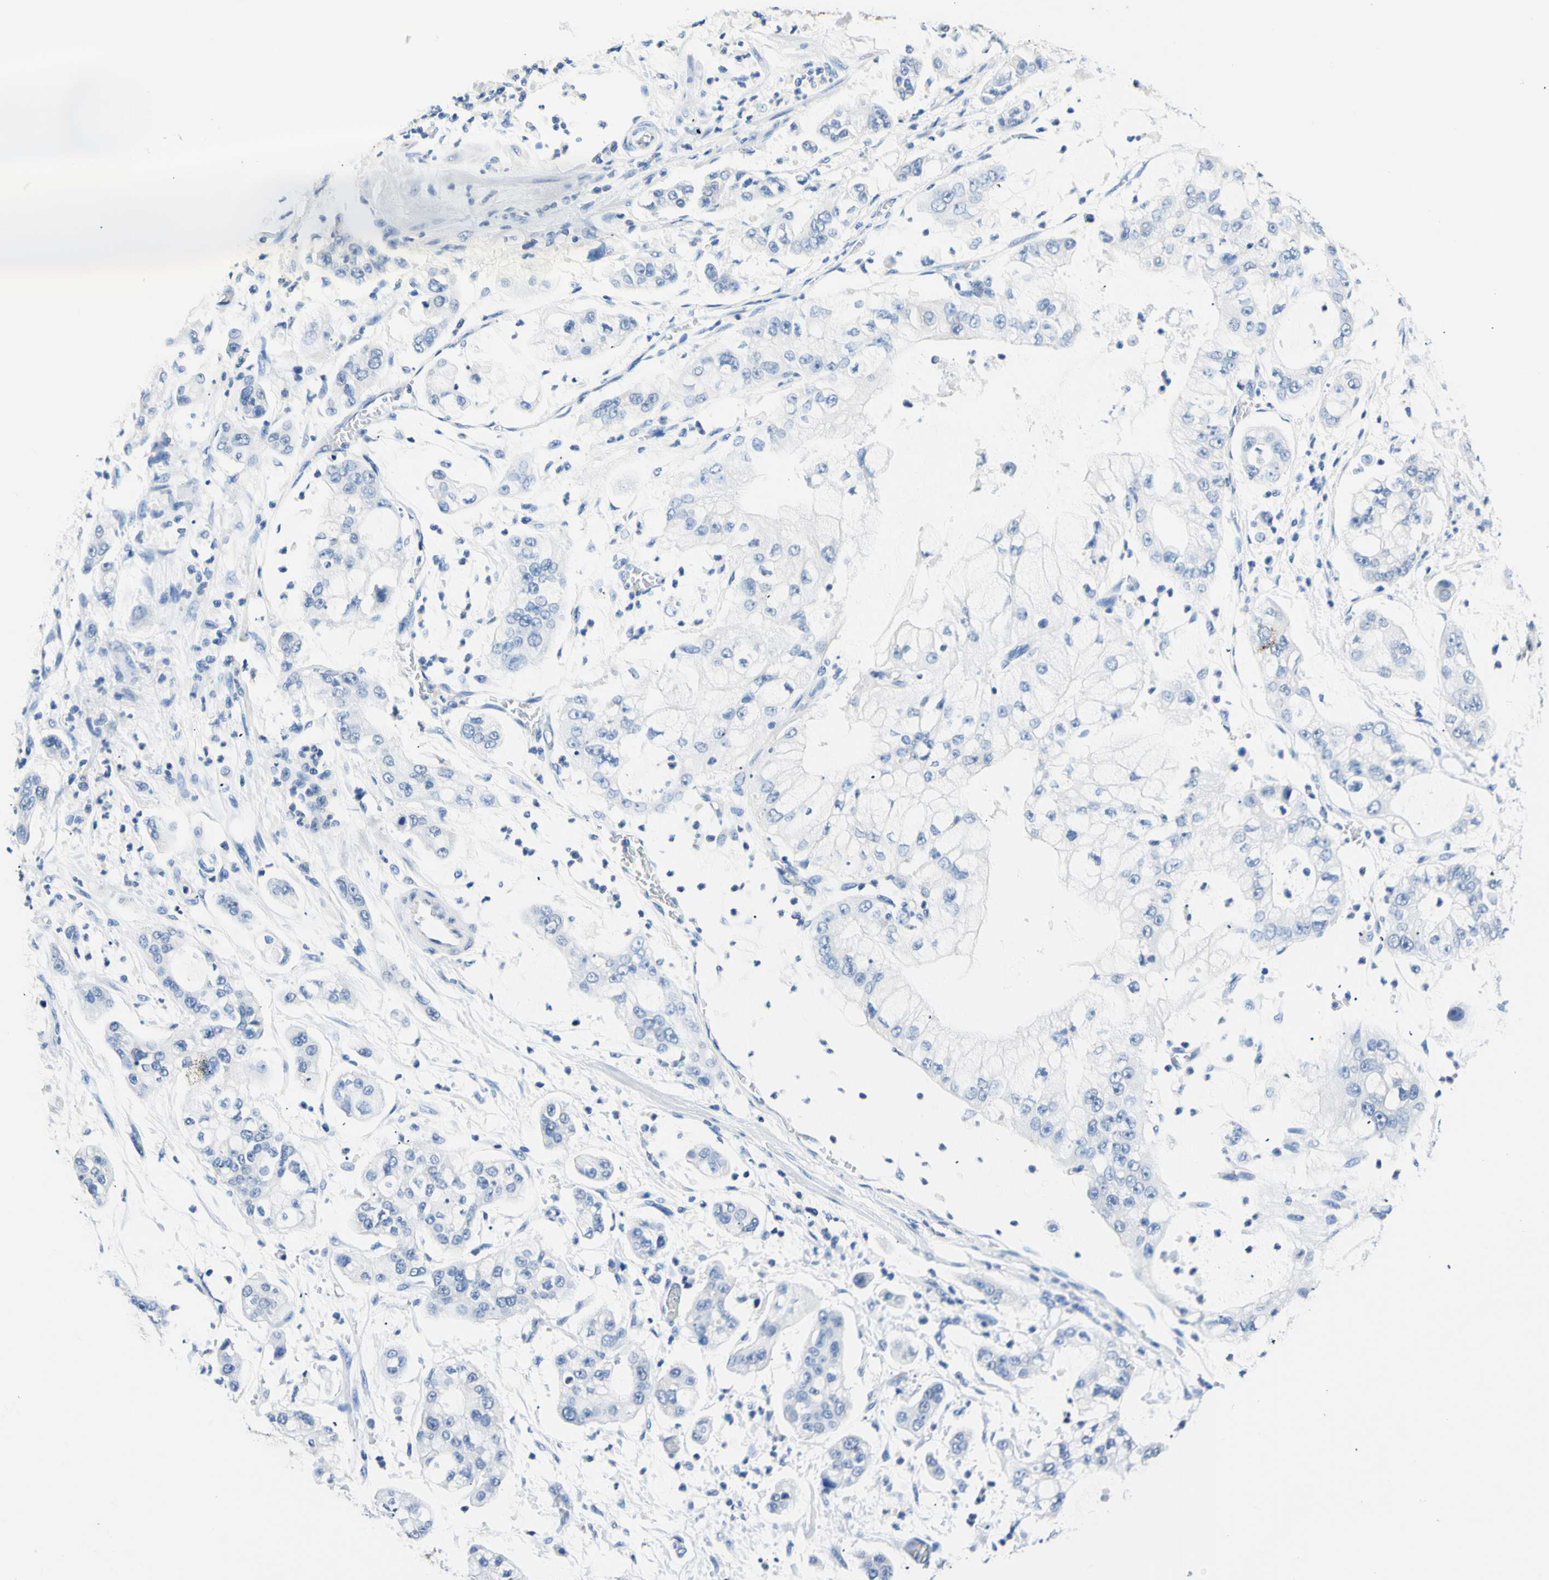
{"staining": {"intensity": "negative", "quantity": "none", "location": "none"}, "tissue": "stomach cancer", "cell_type": "Tumor cells", "image_type": "cancer", "snomed": [{"axis": "morphology", "description": "Adenocarcinoma, NOS"}, {"axis": "topography", "description": "Stomach"}], "caption": "A high-resolution photomicrograph shows IHC staining of stomach cancer (adenocarcinoma), which demonstrates no significant staining in tumor cells.", "gene": "HPCA", "patient": {"sex": "male", "age": 76}}